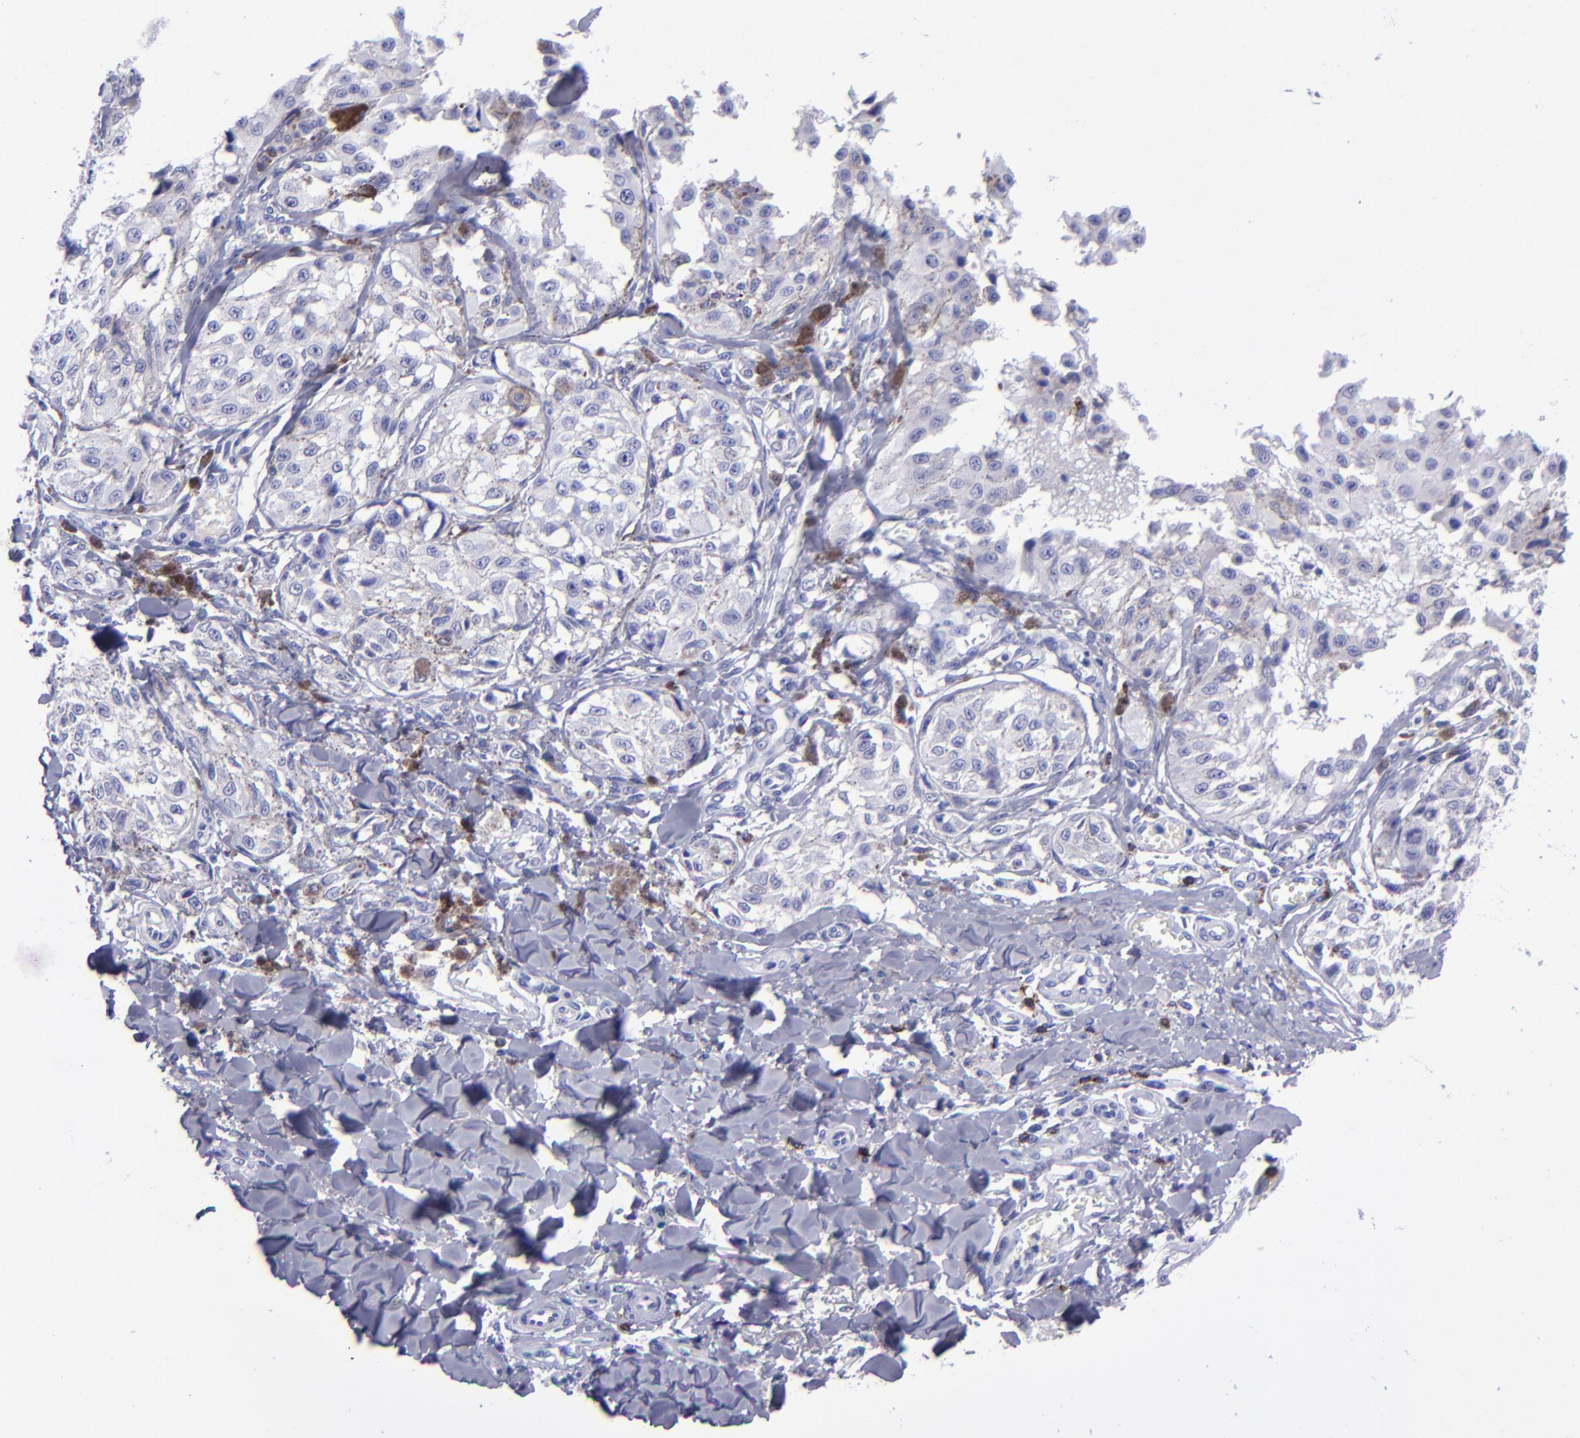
{"staining": {"intensity": "negative", "quantity": "none", "location": "none"}, "tissue": "melanoma", "cell_type": "Tumor cells", "image_type": "cancer", "snomed": [{"axis": "morphology", "description": "Malignant melanoma, NOS"}, {"axis": "topography", "description": "Skin"}], "caption": "Immunohistochemistry of human malignant melanoma demonstrates no expression in tumor cells.", "gene": "CD6", "patient": {"sex": "female", "age": 82}}